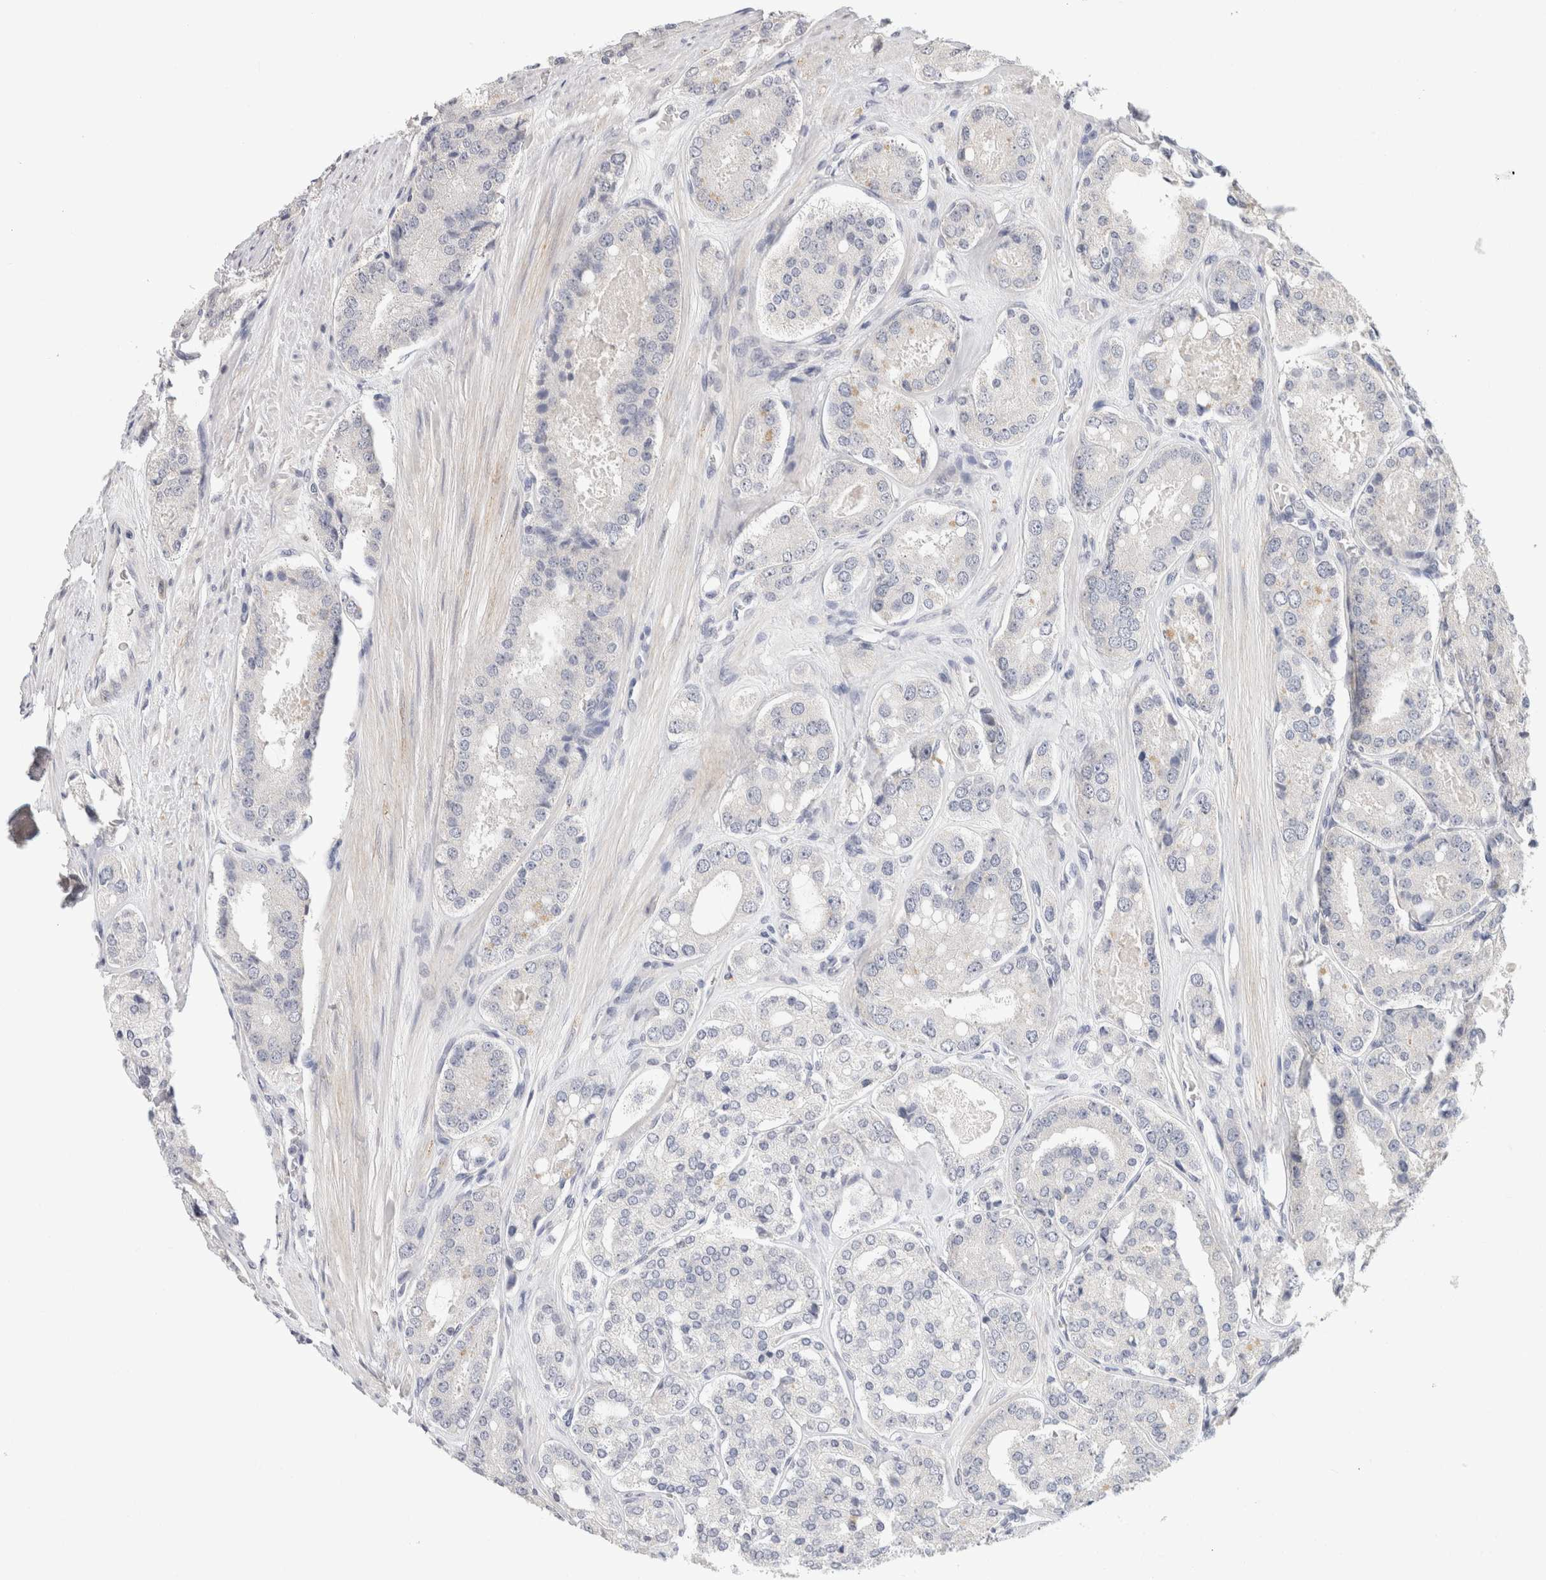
{"staining": {"intensity": "negative", "quantity": "none", "location": "none"}, "tissue": "prostate cancer", "cell_type": "Tumor cells", "image_type": "cancer", "snomed": [{"axis": "morphology", "description": "Adenocarcinoma, High grade"}, {"axis": "topography", "description": "Prostate"}], "caption": "Human prostate high-grade adenocarcinoma stained for a protein using immunohistochemistry (IHC) displays no staining in tumor cells.", "gene": "CHRM4", "patient": {"sex": "male", "age": 65}}